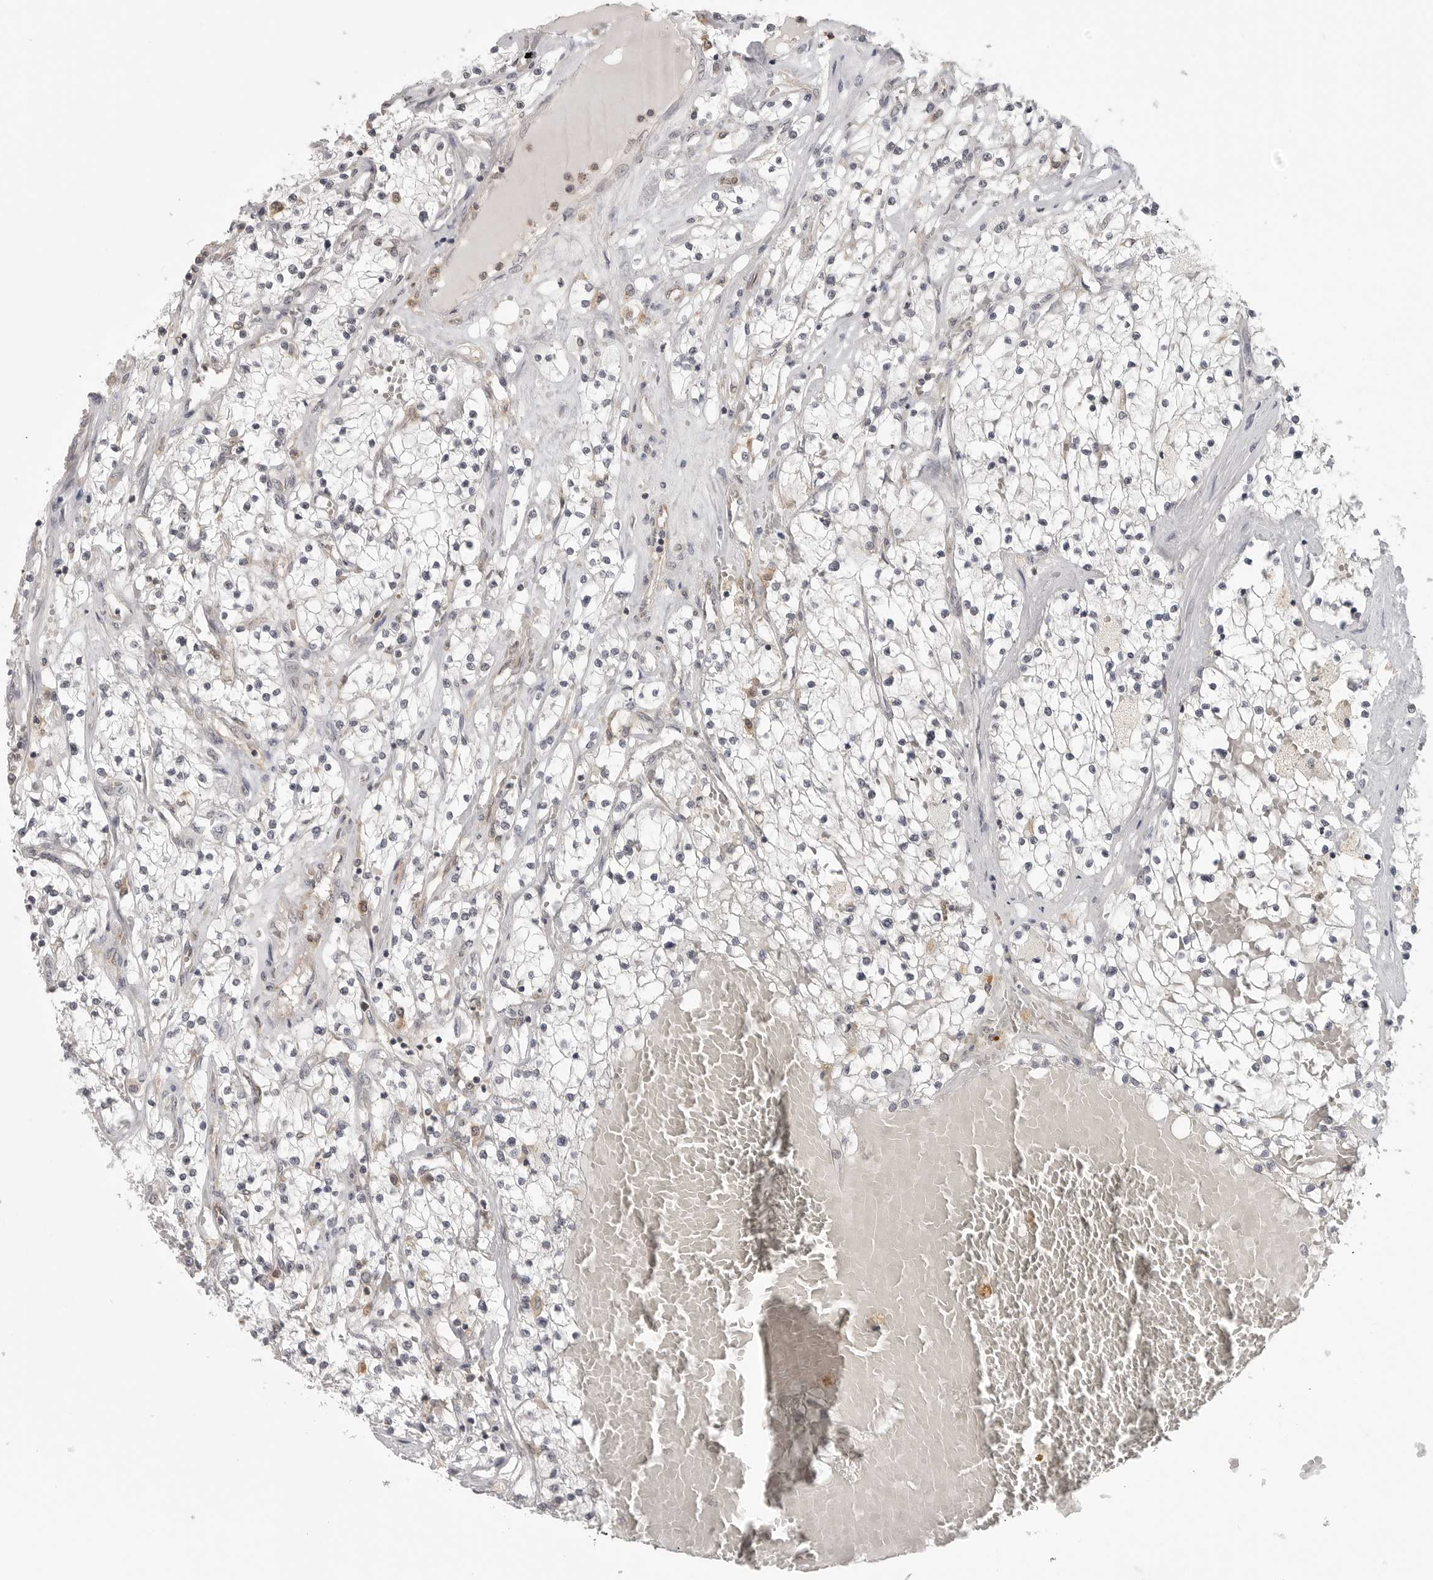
{"staining": {"intensity": "negative", "quantity": "none", "location": "none"}, "tissue": "renal cancer", "cell_type": "Tumor cells", "image_type": "cancer", "snomed": [{"axis": "morphology", "description": "Normal tissue, NOS"}, {"axis": "morphology", "description": "Adenocarcinoma, NOS"}, {"axis": "topography", "description": "Kidney"}], "caption": "Immunohistochemical staining of adenocarcinoma (renal) shows no significant expression in tumor cells.", "gene": "IFNGR1", "patient": {"sex": "male", "age": 68}}